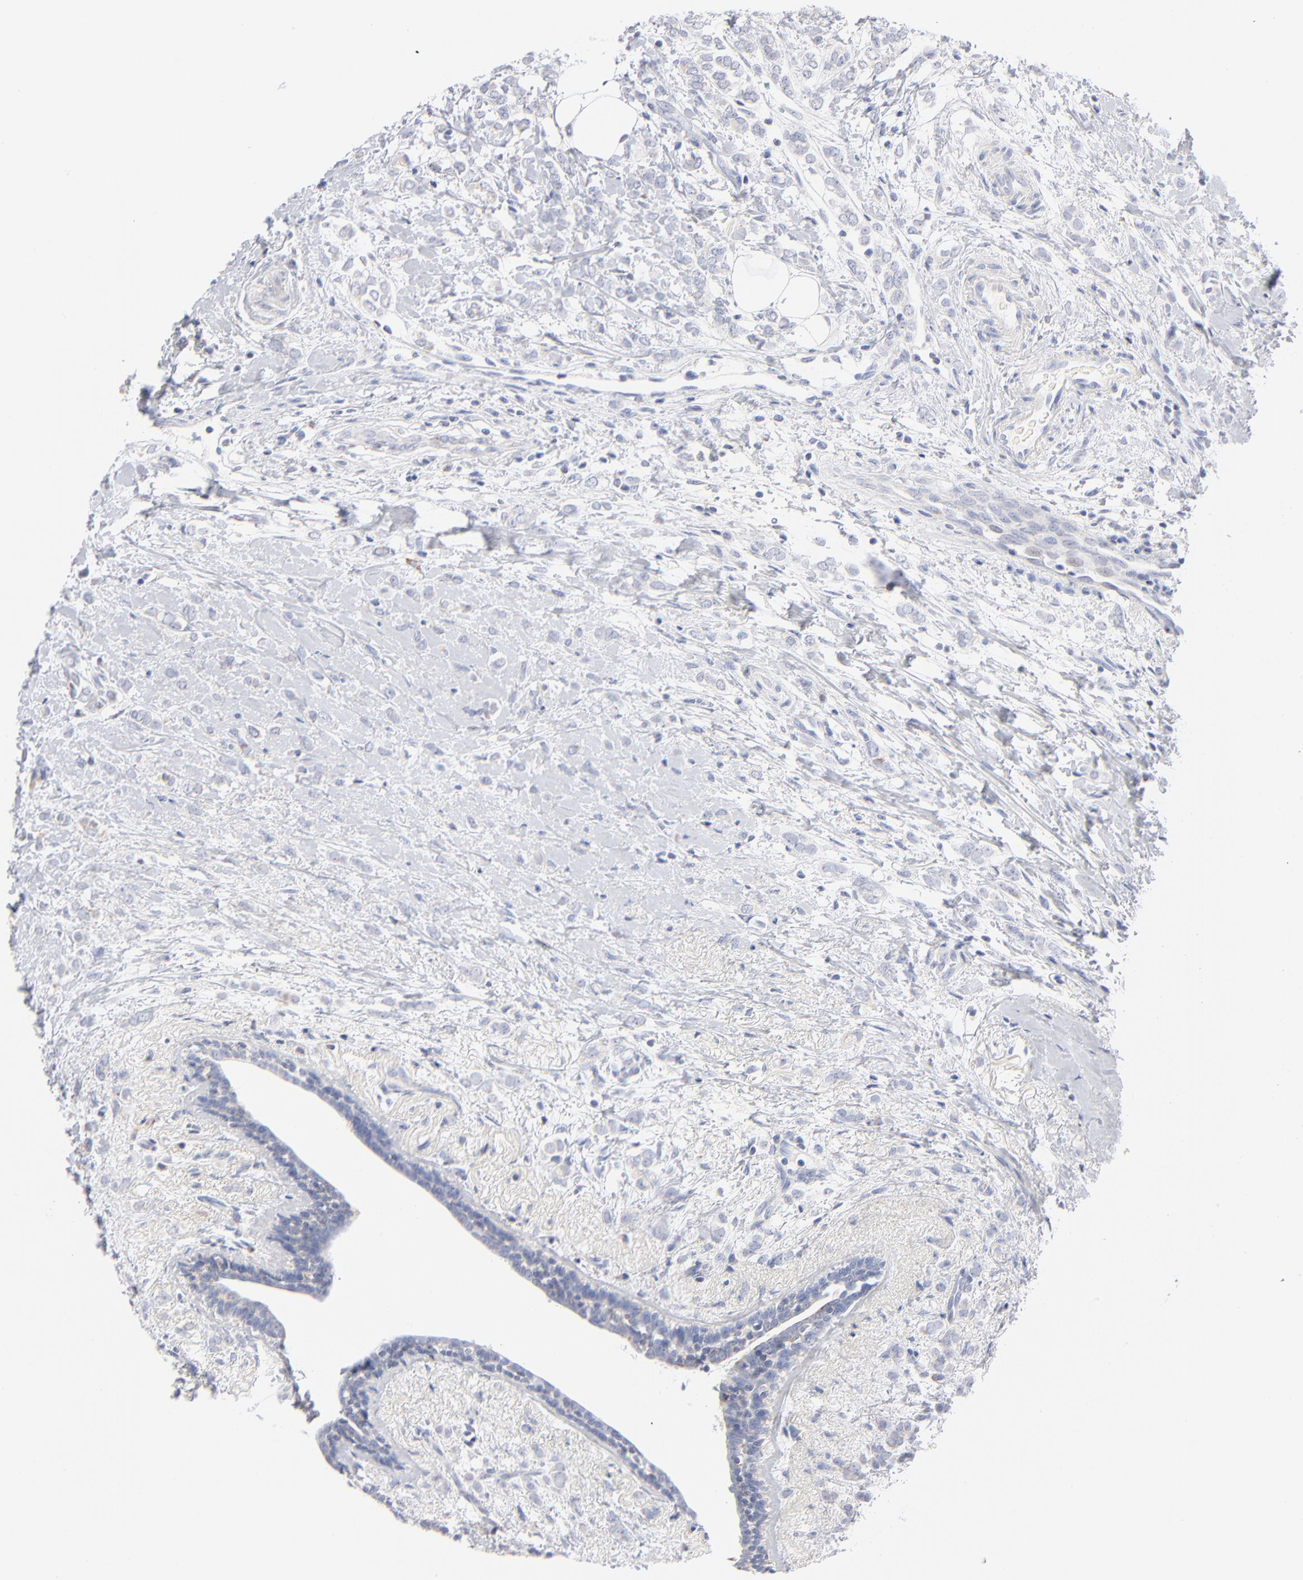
{"staining": {"intensity": "weak", "quantity": "25%-75%", "location": "cytoplasmic/membranous"}, "tissue": "breast cancer", "cell_type": "Tumor cells", "image_type": "cancer", "snomed": [{"axis": "morphology", "description": "Normal tissue, NOS"}, {"axis": "morphology", "description": "Lobular carcinoma"}, {"axis": "topography", "description": "Breast"}], "caption": "Brown immunohistochemical staining in breast cancer (lobular carcinoma) reveals weak cytoplasmic/membranous expression in approximately 25%-75% of tumor cells.", "gene": "MRPL58", "patient": {"sex": "female", "age": 47}}